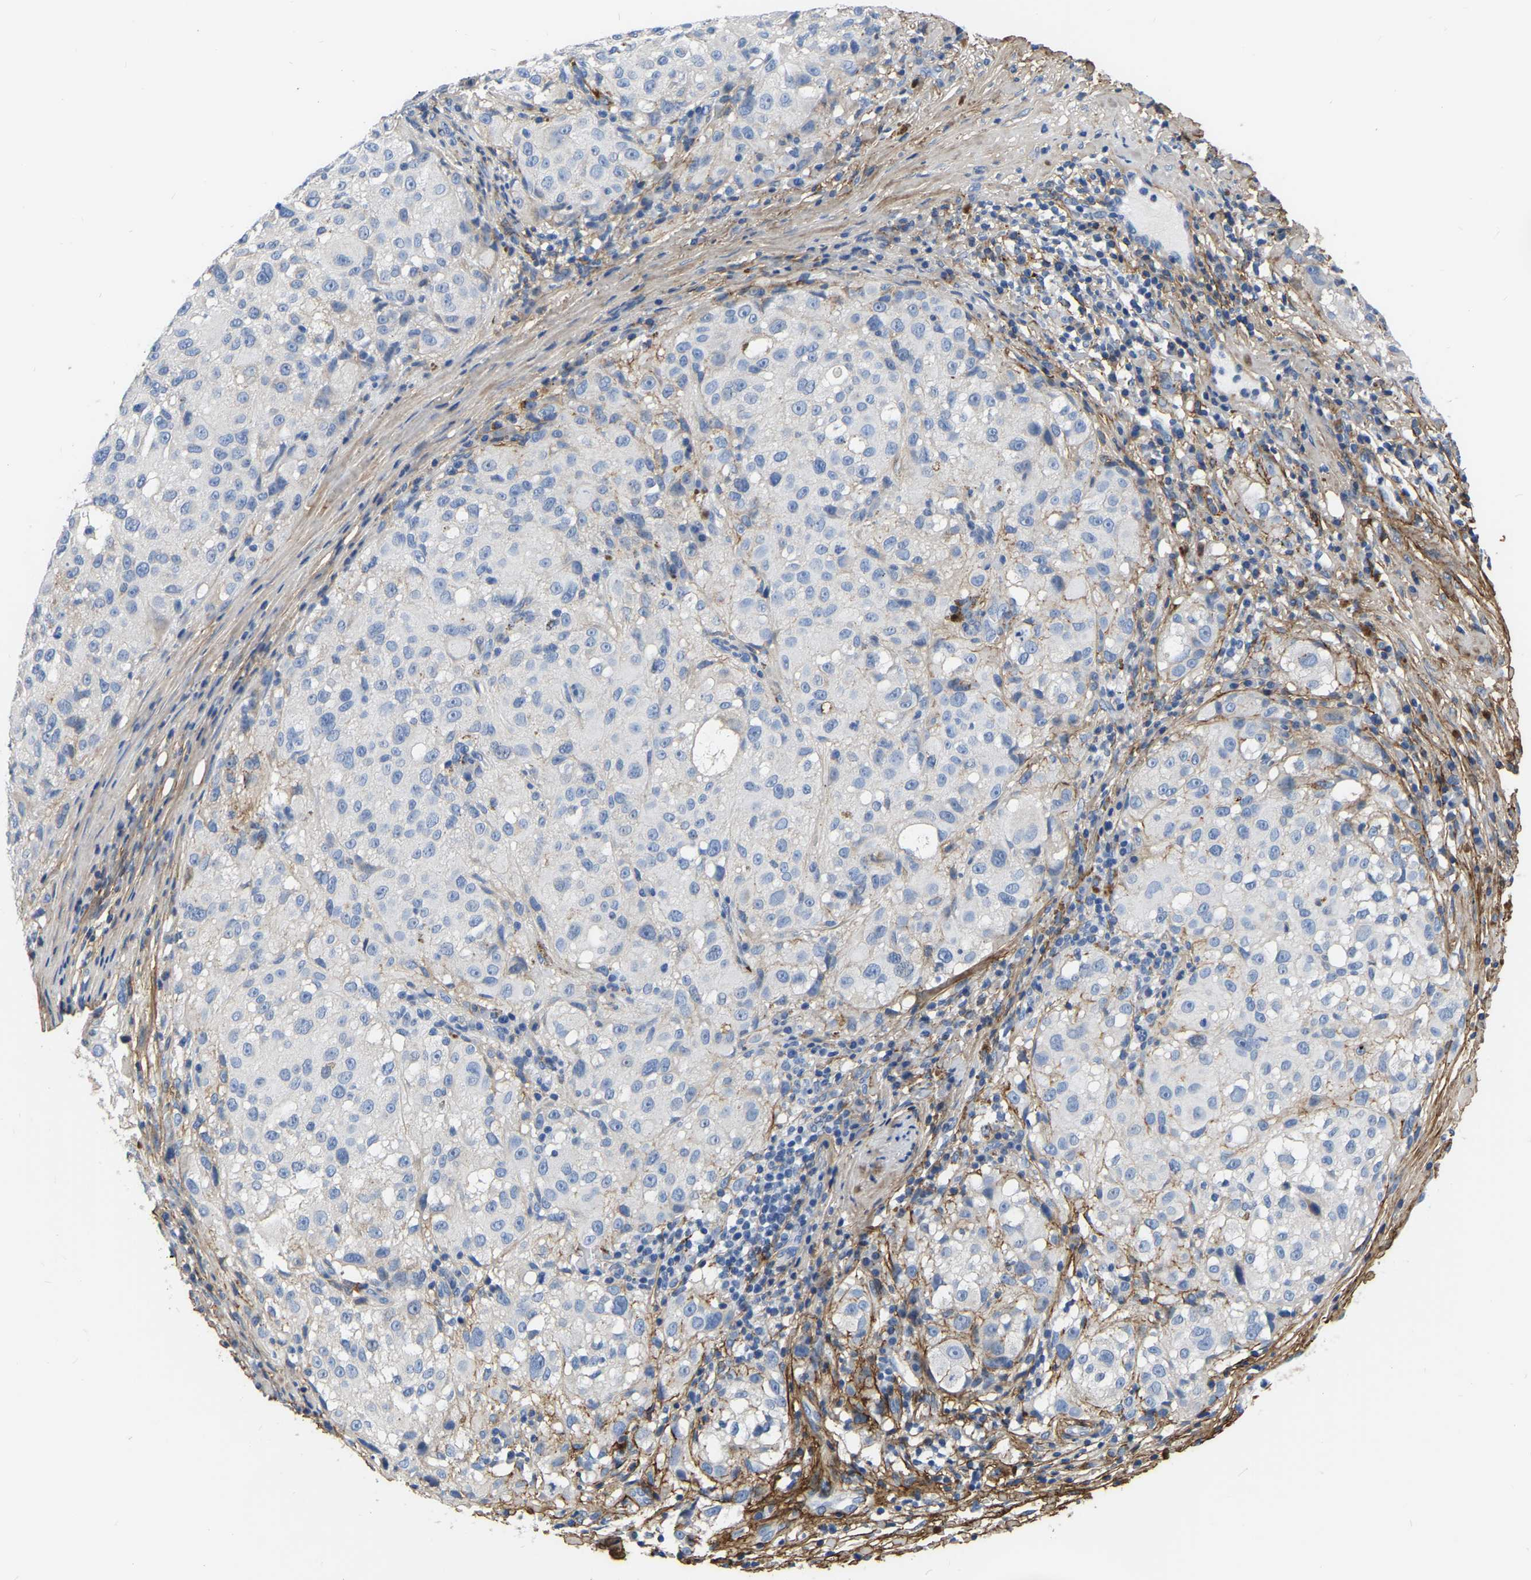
{"staining": {"intensity": "negative", "quantity": "none", "location": "none"}, "tissue": "melanoma", "cell_type": "Tumor cells", "image_type": "cancer", "snomed": [{"axis": "morphology", "description": "Necrosis, NOS"}, {"axis": "morphology", "description": "Malignant melanoma, NOS"}, {"axis": "topography", "description": "Skin"}], "caption": "Immunohistochemistry (IHC) photomicrograph of malignant melanoma stained for a protein (brown), which demonstrates no positivity in tumor cells.", "gene": "COL6A1", "patient": {"sex": "female", "age": 87}}